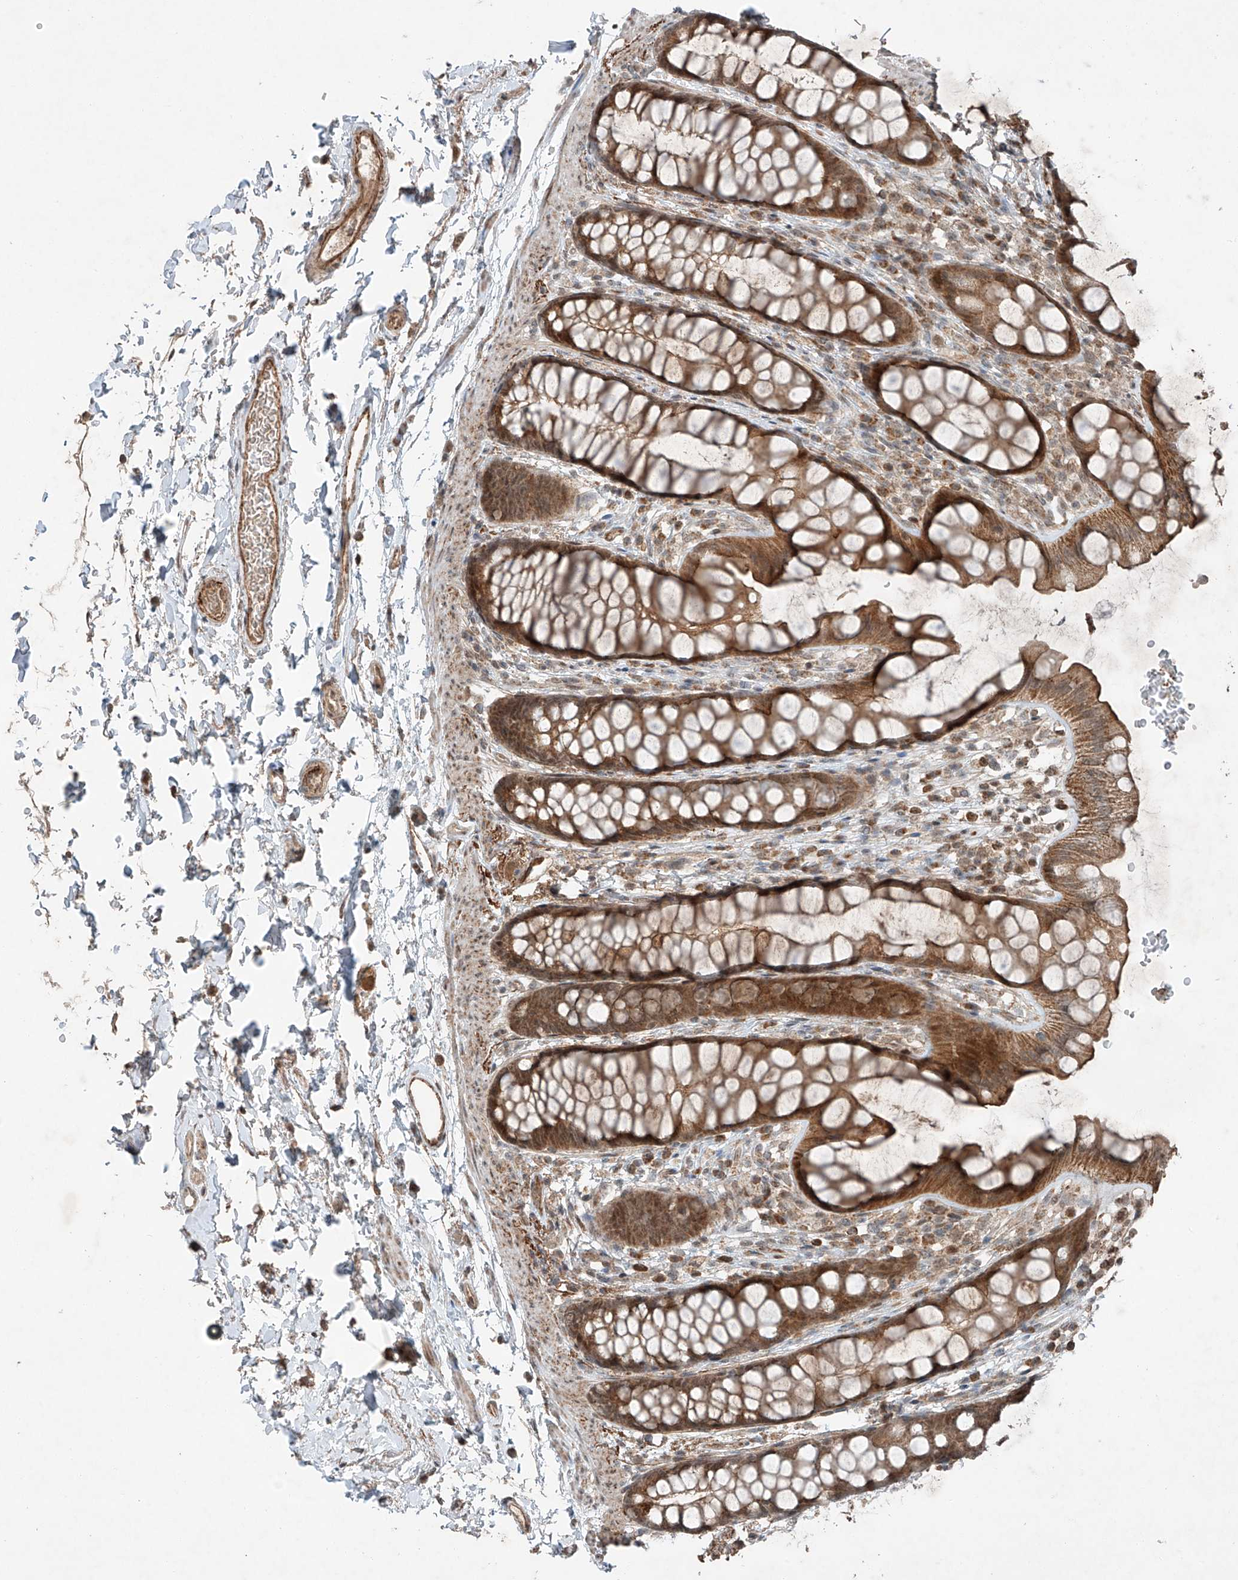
{"staining": {"intensity": "moderate", "quantity": ">75%", "location": "cytoplasmic/membranous,nuclear"}, "tissue": "rectum", "cell_type": "Glandular cells", "image_type": "normal", "snomed": [{"axis": "morphology", "description": "Normal tissue, NOS"}, {"axis": "topography", "description": "Rectum"}], "caption": "This is an image of IHC staining of benign rectum, which shows moderate staining in the cytoplasmic/membranous,nuclear of glandular cells.", "gene": "ZNF620", "patient": {"sex": "female", "age": 65}}